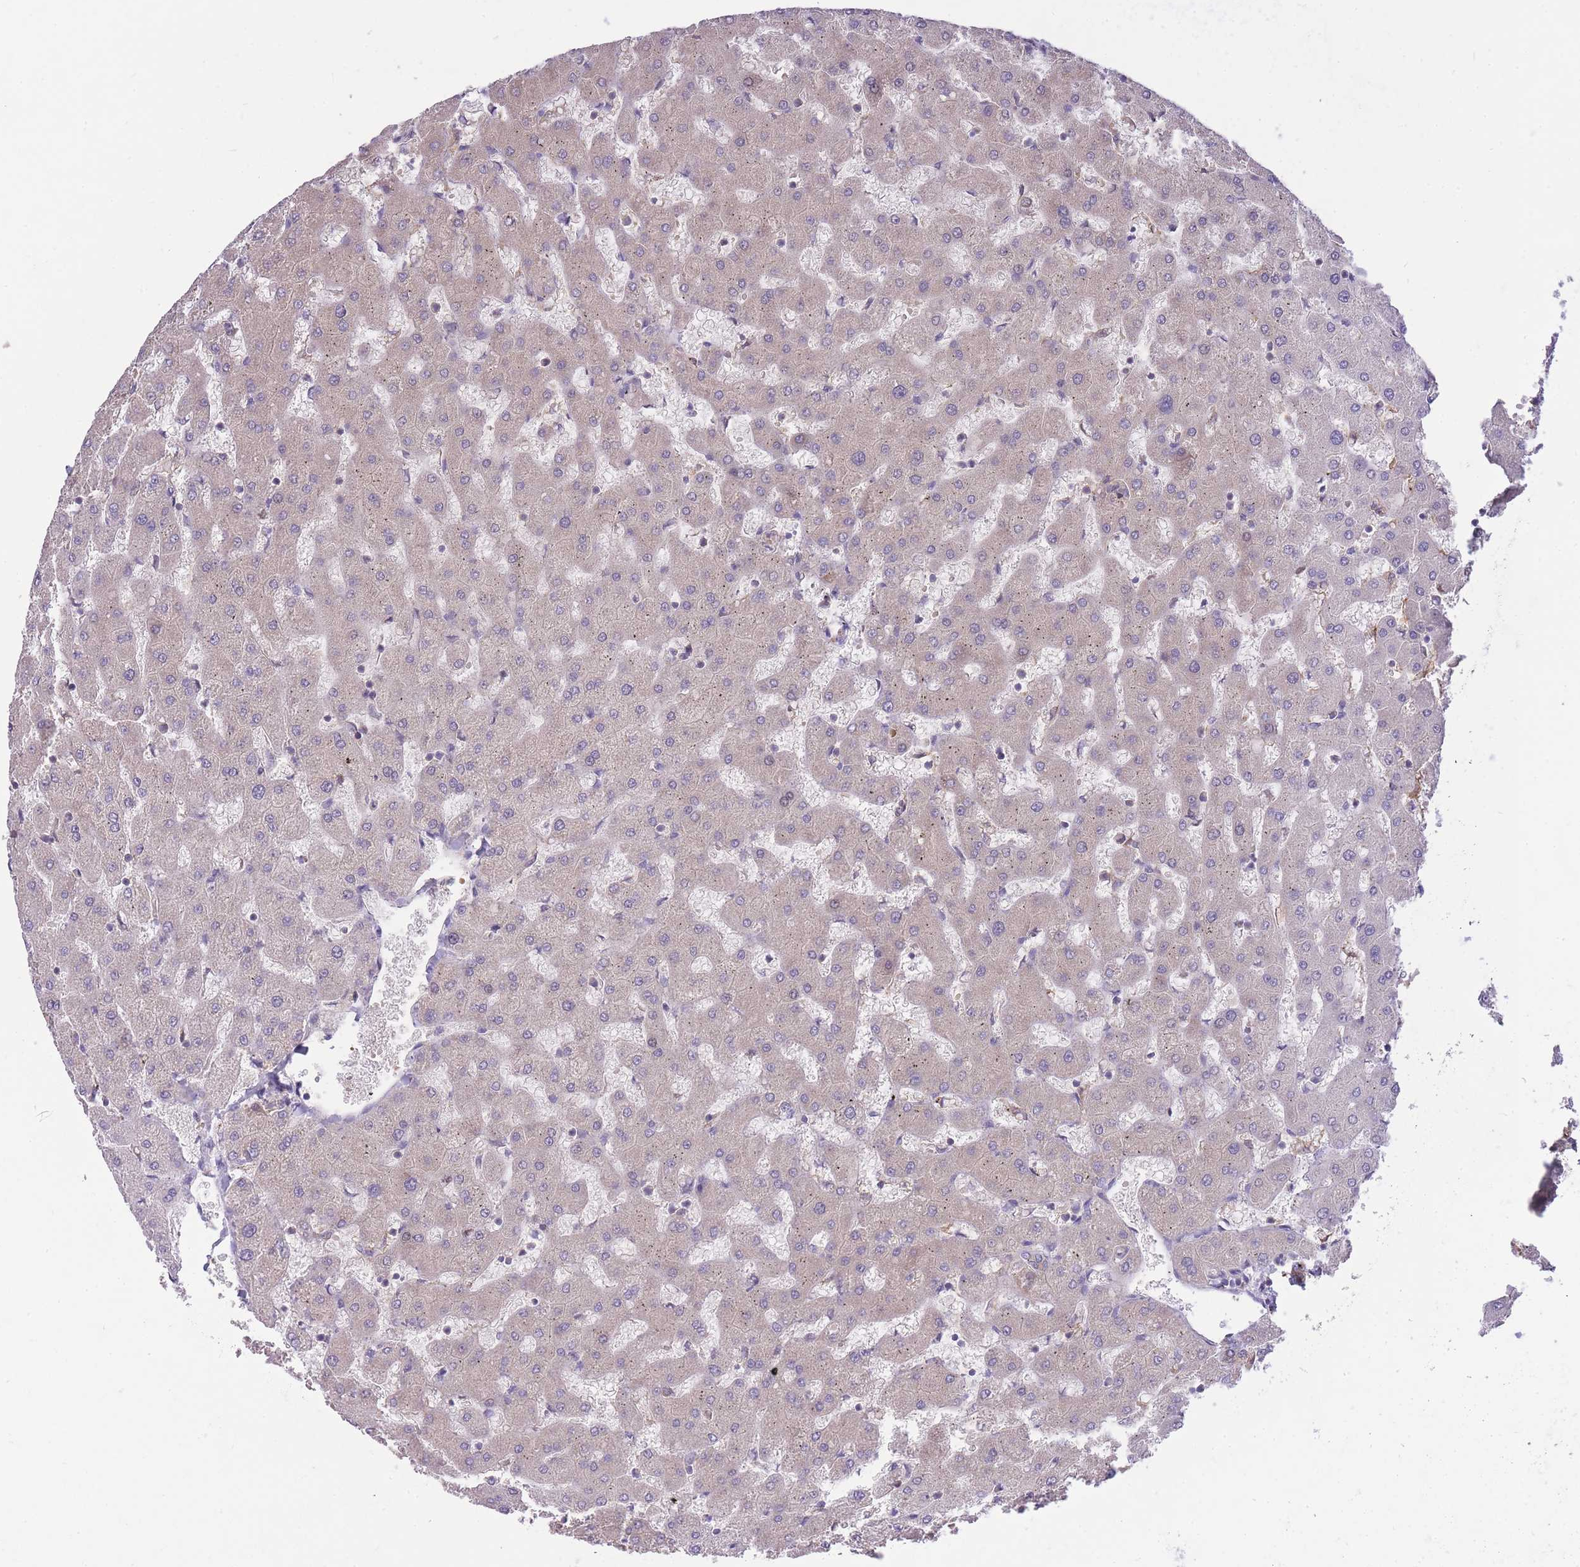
{"staining": {"intensity": "moderate", "quantity": ">75%", "location": "cytoplasmic/membranous"}, "tissue": "liver", "cell_type": "Cholangiocytes", "image_type": "normal", "snomed": [{"axis": "morphology", "description": "Normal tissue, NOS"}, {"axis": "topography", "description": "Liver"}], "caption": "High-power microscopy captured an IHC photomicrograph of normal liver, revealing moderate cytoplasmic/membranous positivity in approximately >75% of cholangiocytes.", "gene": "EIF2B2", "patient": {"sex": "female", "age": 63}}